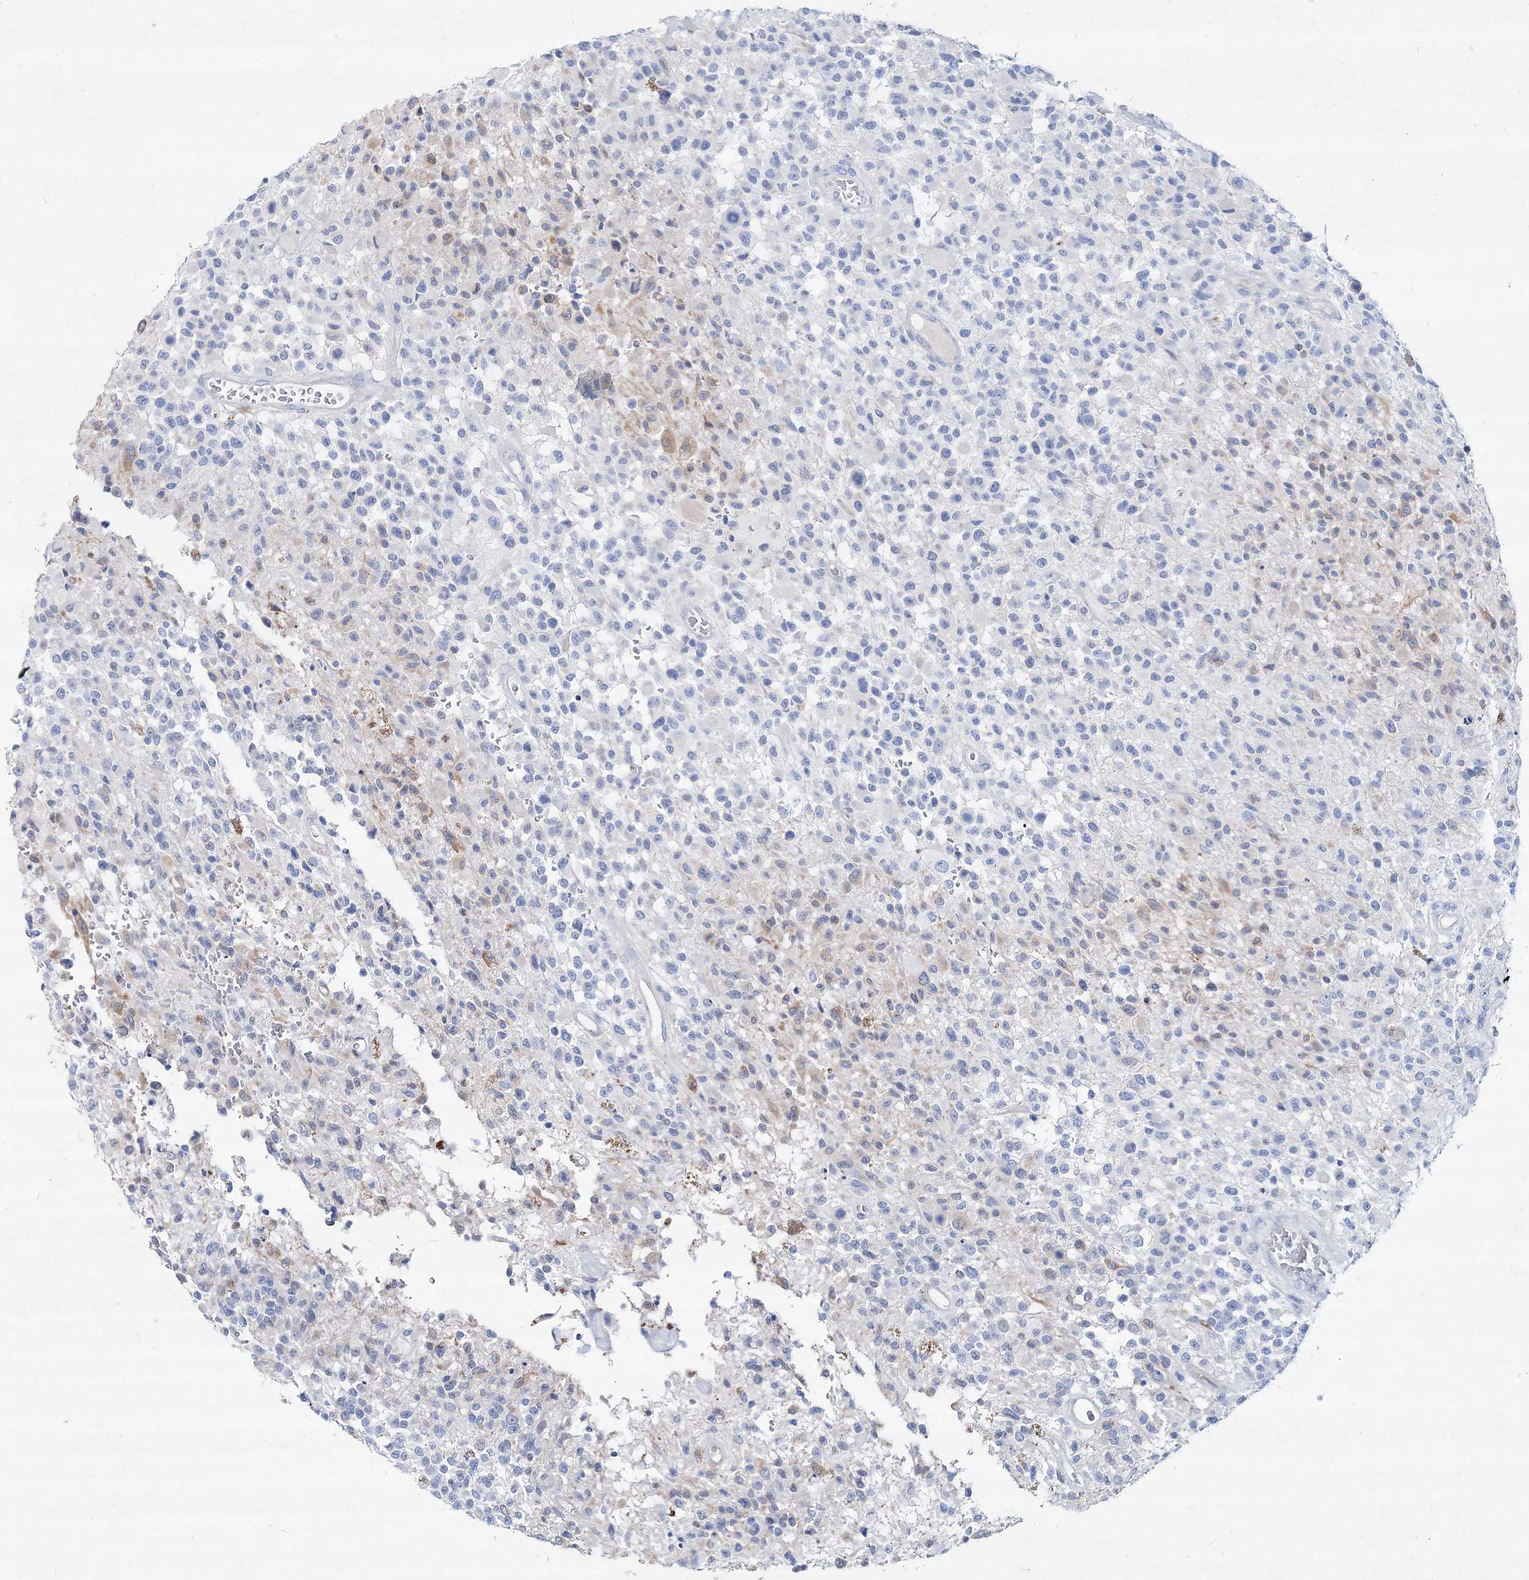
{"staining": {"intensity": "negative", "quantity": "none", "location": "none"}, "tissue": "glioma", "cell_type": "Tumor cells", "image_type": "cancer", "snomed": [{"axis": "morphology", "description": "Glioma, malignant, High grade"}, {"axis": "morphology", "description": "Glioblastoma, NOS"}, {"axis": "topography", "description": "Brain"}], "caption": "IHC photomicrograph of neoplastic tissue: human high-grade glioma (malignant) stained with DAB reveals no significant protein expression in tumor cells.", "gene": "SPINK7", "patient": {"sex": "male", "age": 60}}